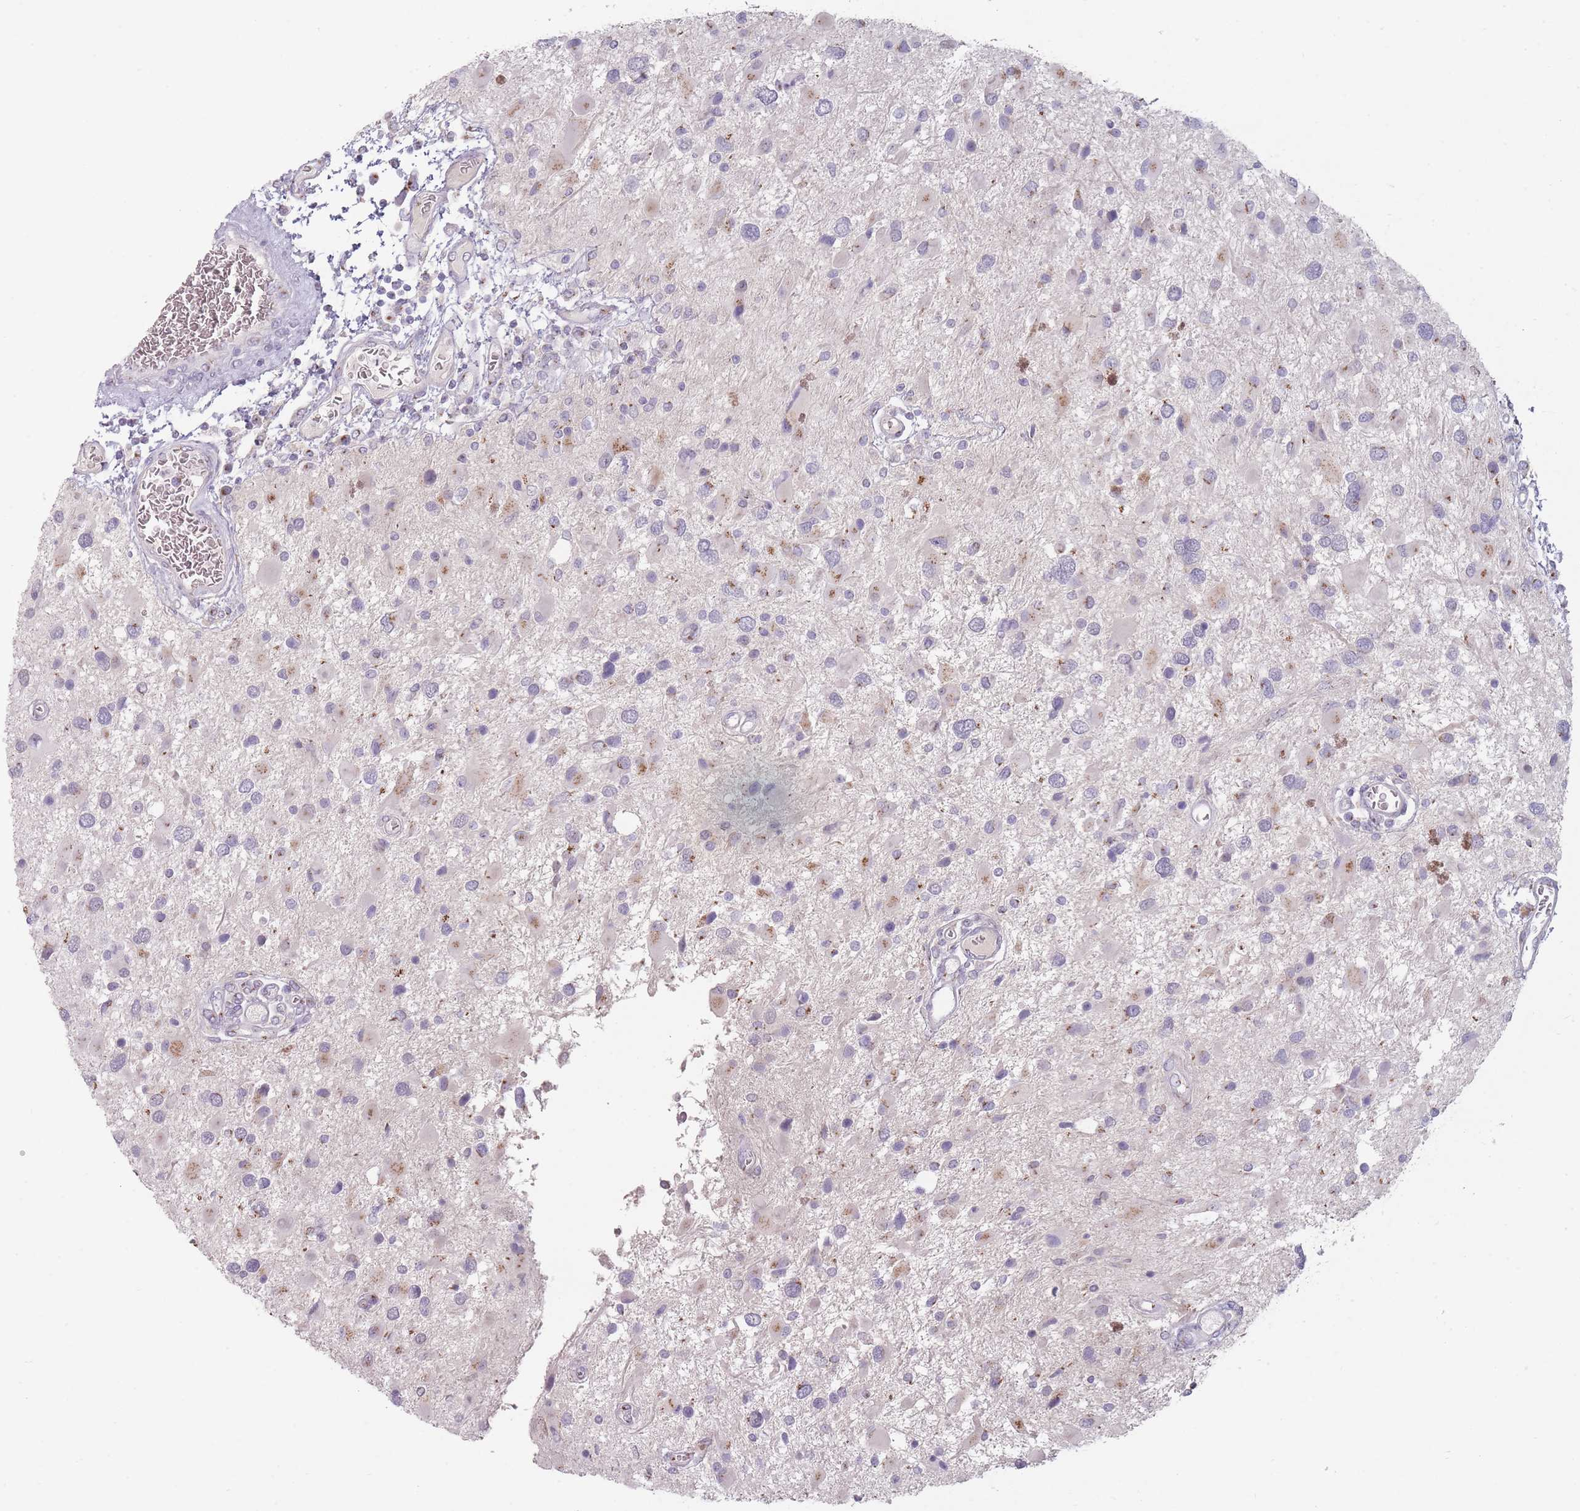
{"staining": {"intensity": "negative", "quantity": "none", "location": "none"}, "tissue": "glioma", "cell_type": "Tumor cells", "image_type": "cancer", "snomed": [{"axis": "morphology", "description": "Glioma, malignant, High grade"}, {"axis": "topography", "description": "Brain"}], "caption": "High power microscopy histopathology image of an IHC micrograph of glioma, revealing no significant staining in tumor cells.", "gene": "MAN1B1", "patient": {"sex": "male", "age": 53}}